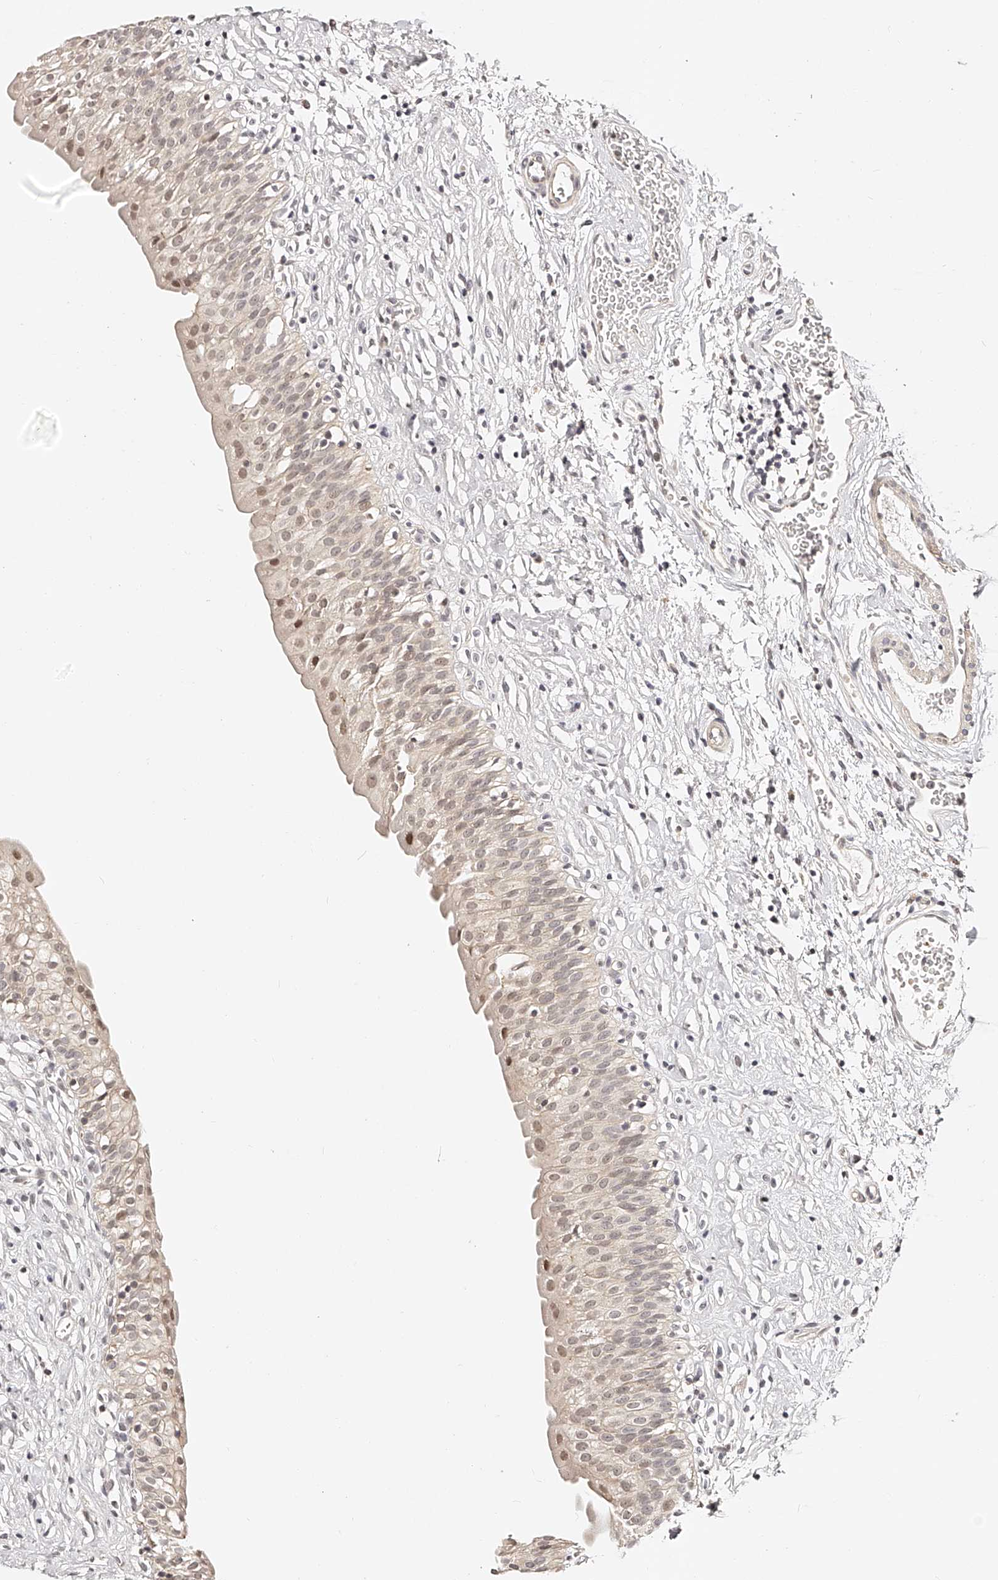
{"staining": {"intensity": "moderate", "quantity": "<25%", "location": "nuclear"}, "tissue": "urinary bladder", "cell_type": "Urothelial cells", "image_type": "normal", "snomed": [{"axis": "morphology", "description": "Normal tissue, NOS"}, {"axis": "topography", "description": "Urinary bladder"}], "caption": "Immunohistochemical staining of unremarkable urinary bladder reveals moderate nuclear protein positivity in approximately <25% of urothelial cells.", "gene": "ZNF789", "patient": {"sex": "male", "age": 51}}